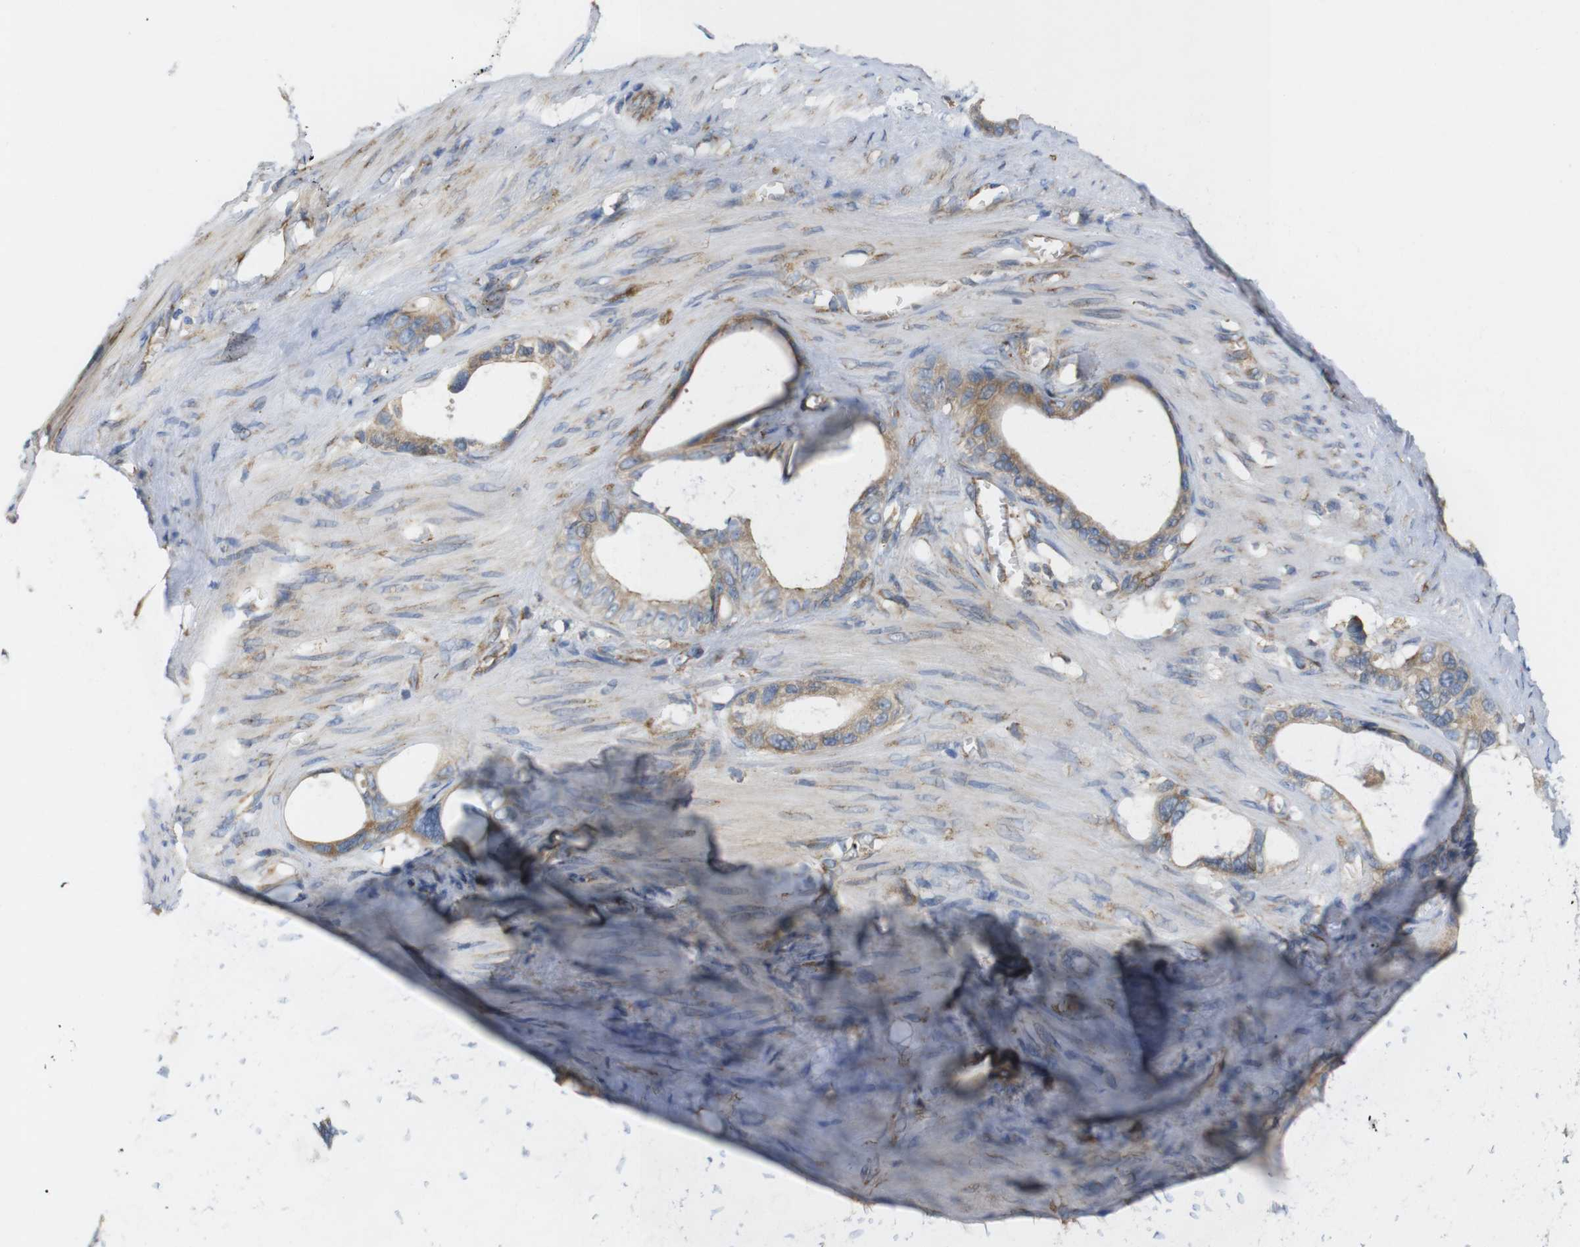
{"staining": {"intensity": "moderate", "quantity": ">75%", "location": "cytoplasmic/membranous"}, "tissue": "stomach cancer", "cell_type": "Tumor cells", "image_type": "cancer", "snomed": [{"axis": "morphology", "description": "Adenocarcinoma, NOS"}, {"axis": "topography", "description": "Stomach"}], "caption": "Adenocarcinoma (stomach) was stained to show a protein in brown. There is medium levels of moderate cytoplasmic/membranous positivity in approximately >75% of tumor cells.", "gene": "PCNX2", "patient": {"sex": "female", "age": 75}}